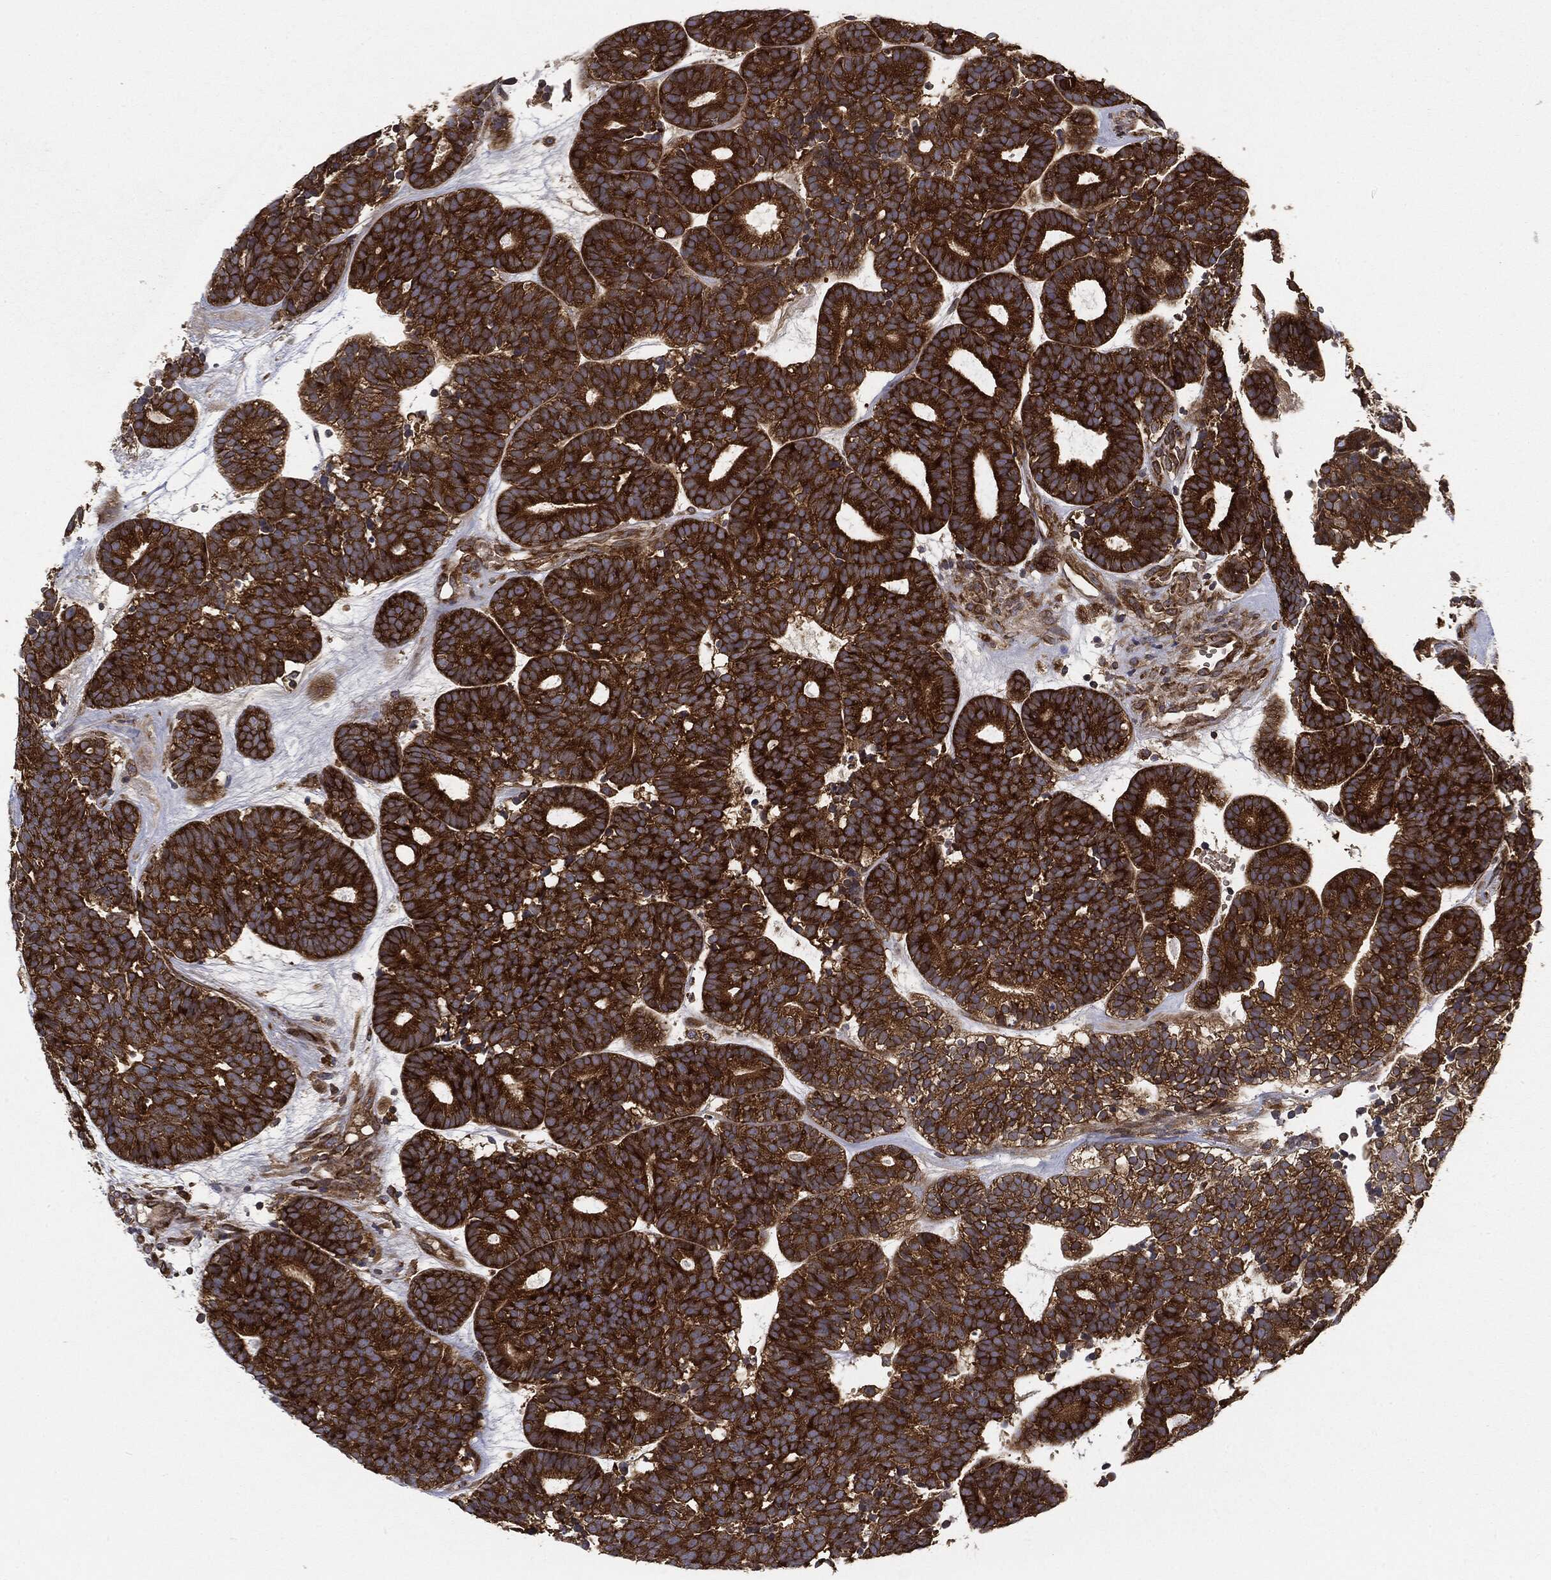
{"staining": {"intensity": "strong", "quantity": ">75%", "location": "cytoplasmic/membranous"}, "tissue": "head and neck cancer", "cell_type": "Tumor cells", "image_type": "cancer", "snomed": [{"axis": "morphology", "description": "Adenocarcinoma, NOS"}, {"axis": "topography", "description": "Head-Neck"}], "caption": "Brown immunohistochemical staining in human head and neck adenocarcinoma displays strong cytoplasmic/membranous expression in approximately >75% of tumor cells.", "gene": "EIF2AK2", "patient": {"sex": "female", "age": 81}}